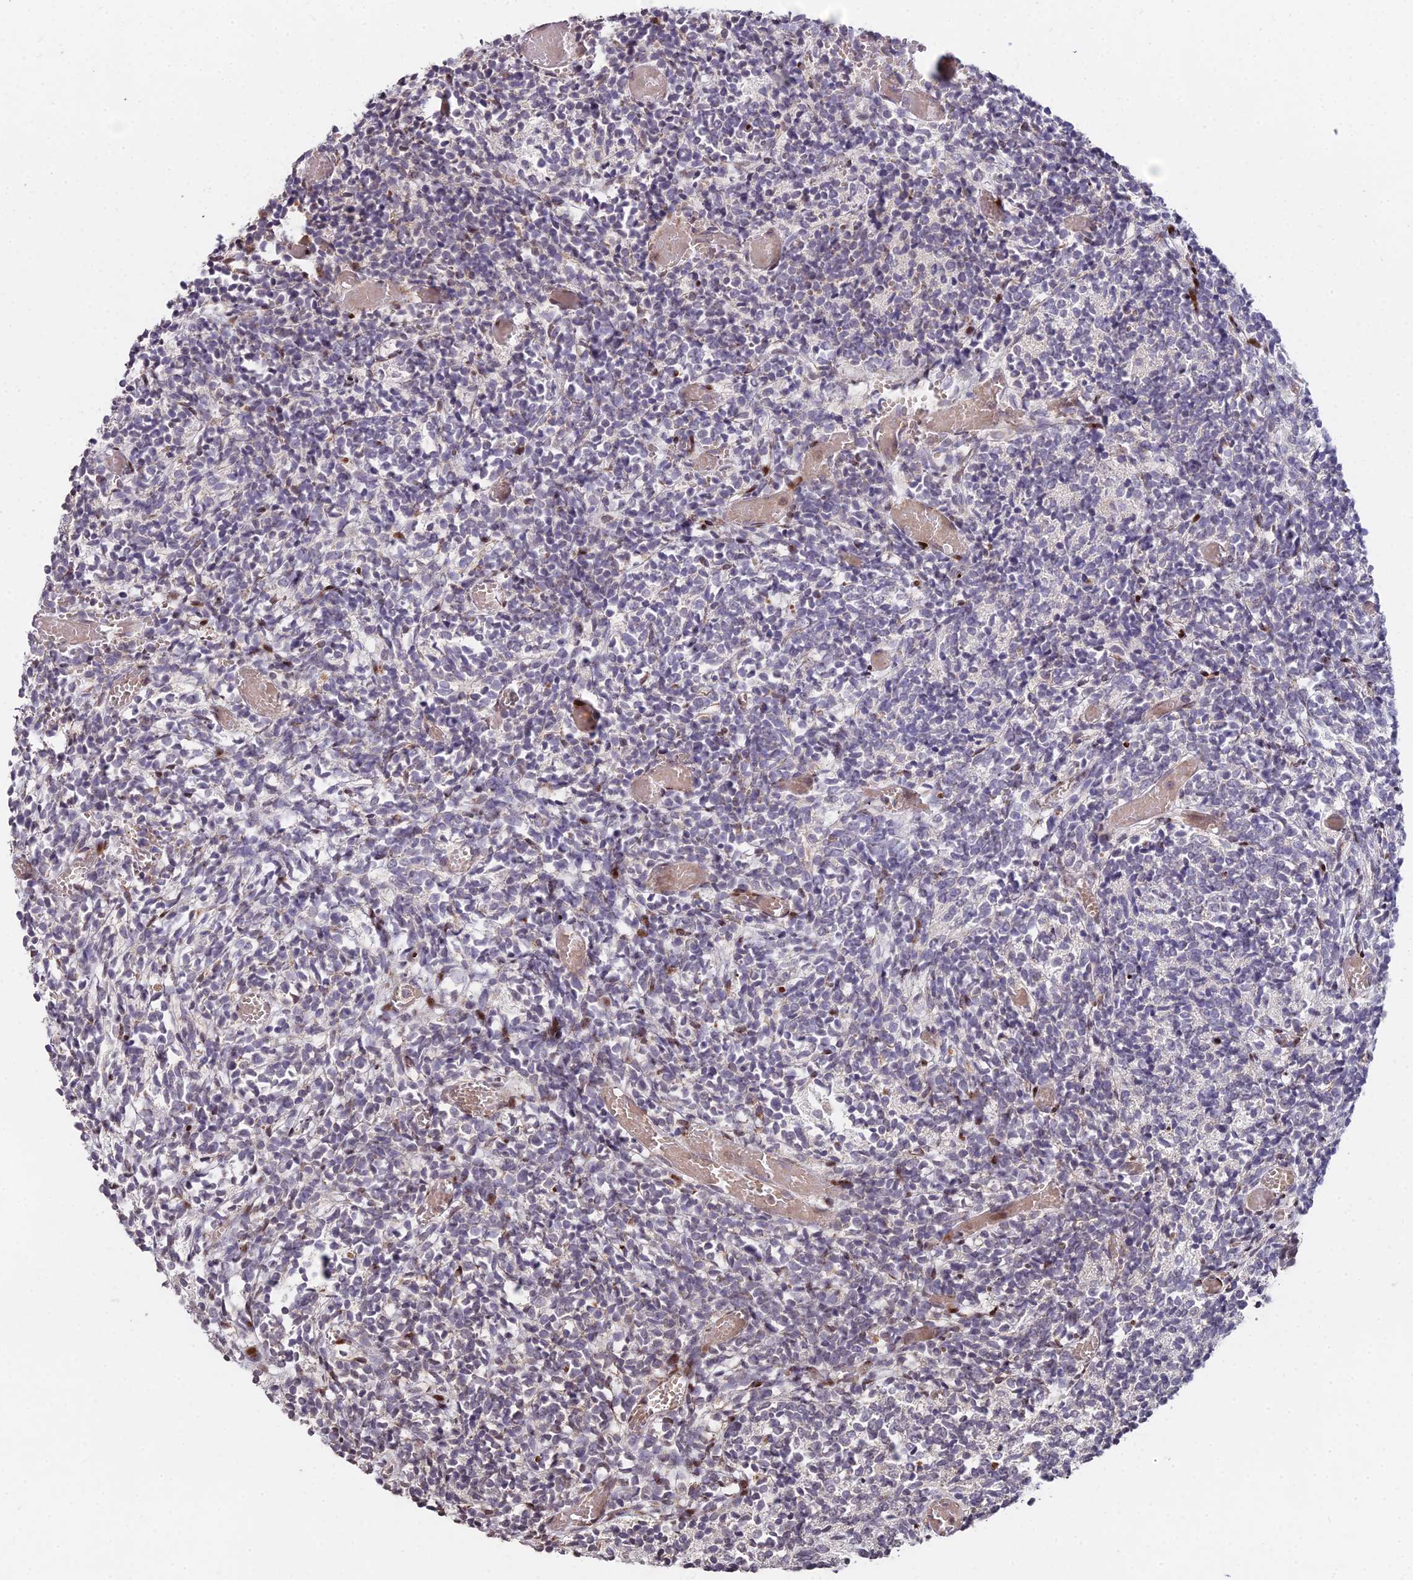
{"staining": {"intensity": "negative", "quantity": "none", "location": "none"}, "tissue": "glioma", "cell_type": "Tumor cells", "image_type": "cancer", "snomed": [{"axis": "morphology", "description": "Glioma, malignant, Low grade"}, {"axis": "topography", "description": "Brain"}], "caption": "High power microscopy micrograph of an immunohistochemistry (IHC) photomicrograph of malignant glioma (low-grade), revealing no significant positivity in tumor cells.", "gene": "RBMS2", "patient": {"sex": "female", "age": 1}}